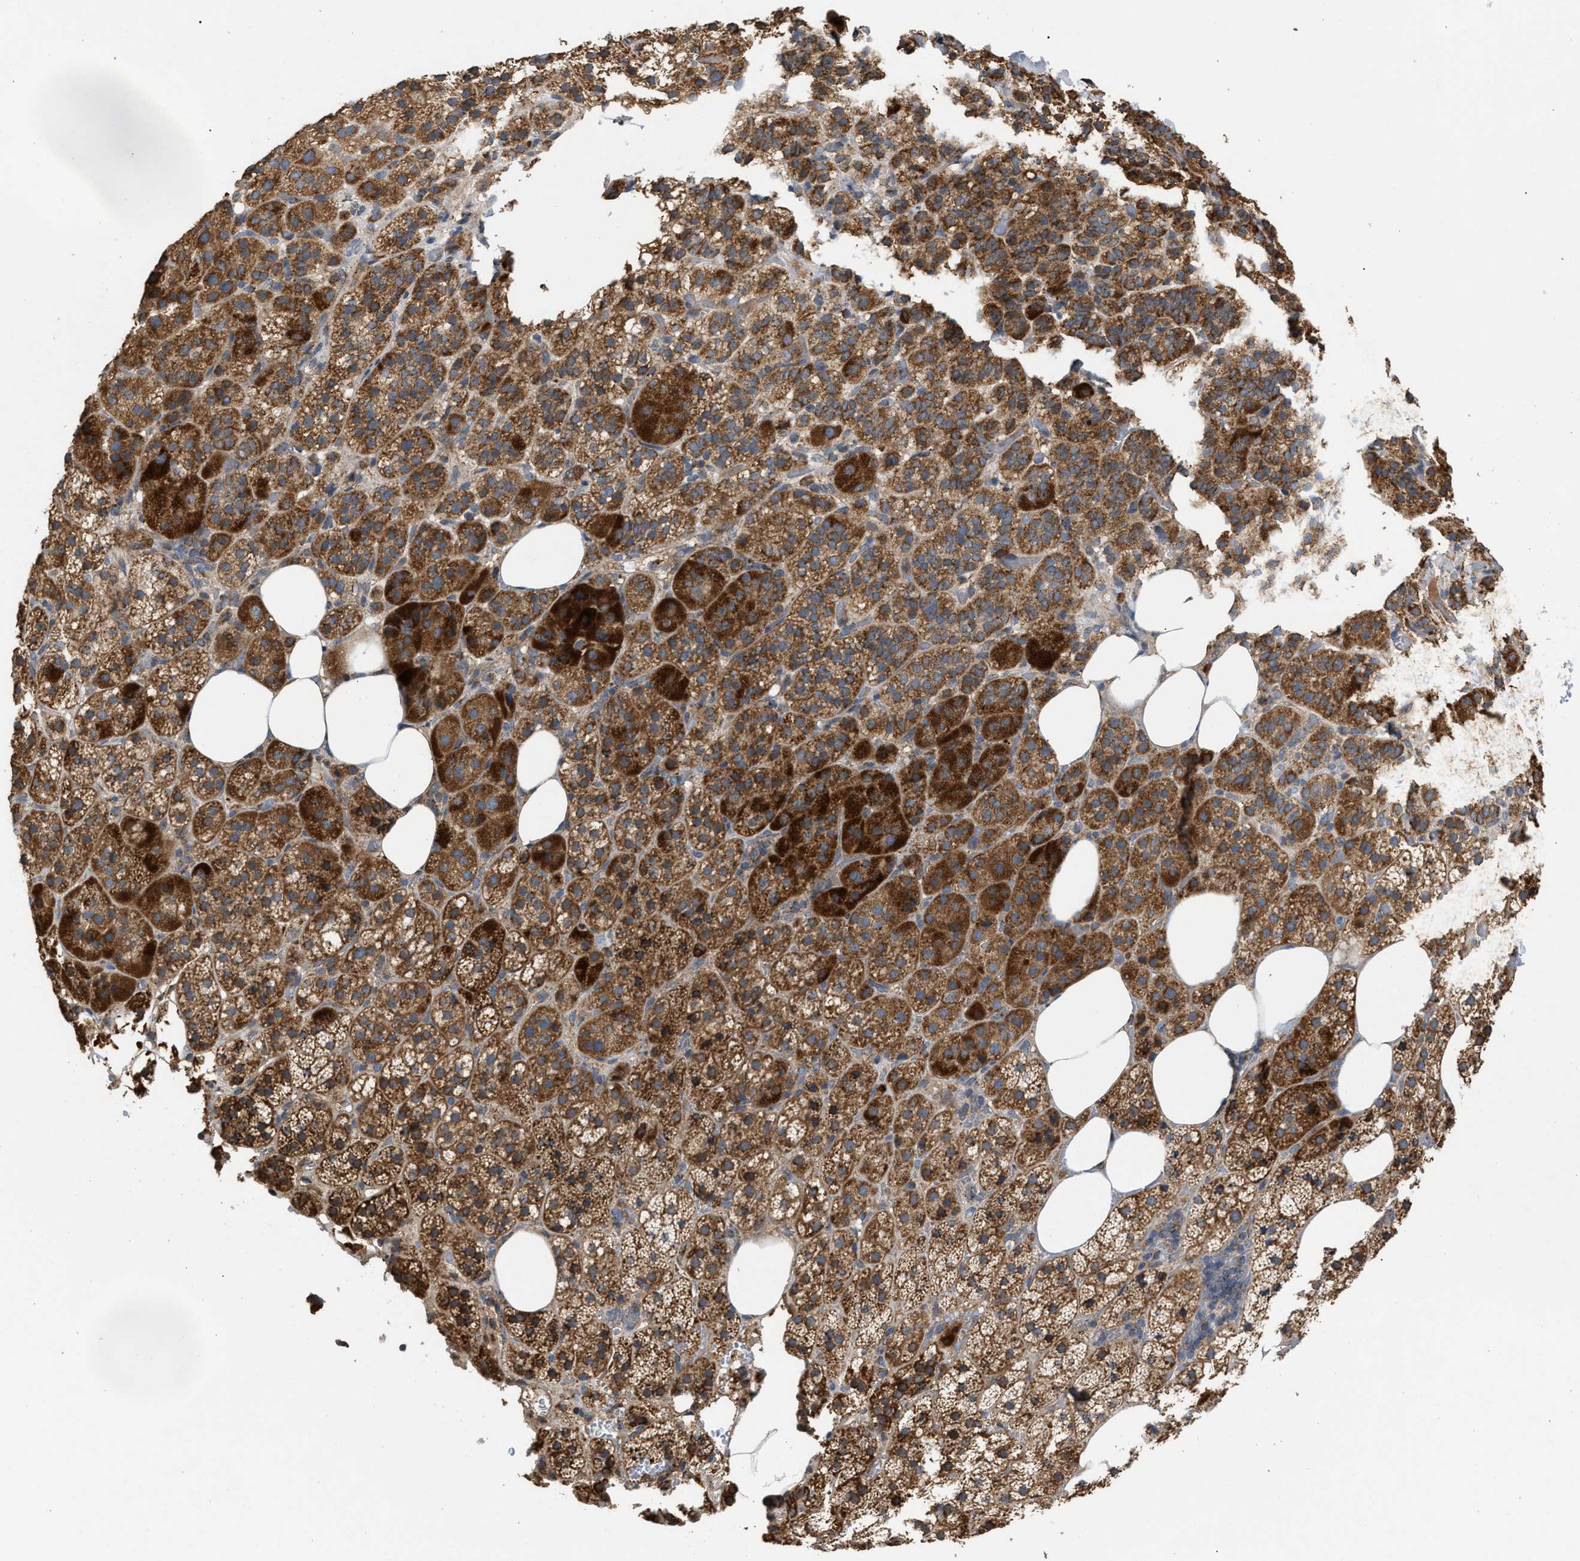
{"staining": {"intensity": "strong", "quantity": ">75%", "location": "cytoplasmic/membranous"}, "tissue": "adrenal gland", "cell_type": "Glandular cells", "image_type": "normal", "snomed": [{"axis": "morphology", "description": "Normal tissue, NOS"}, {"axis": "topography", "description": "Adrenal gland"}], "caption": "A high-resolution histopathology image shows immunohistochemistry staining of benign adrenal gland, which reveals strong cytoplasmic/membranous positivity in about >75% of glandular cells.", "gene": "TACO1", "patient": {"sex": "female", "age": 59}}